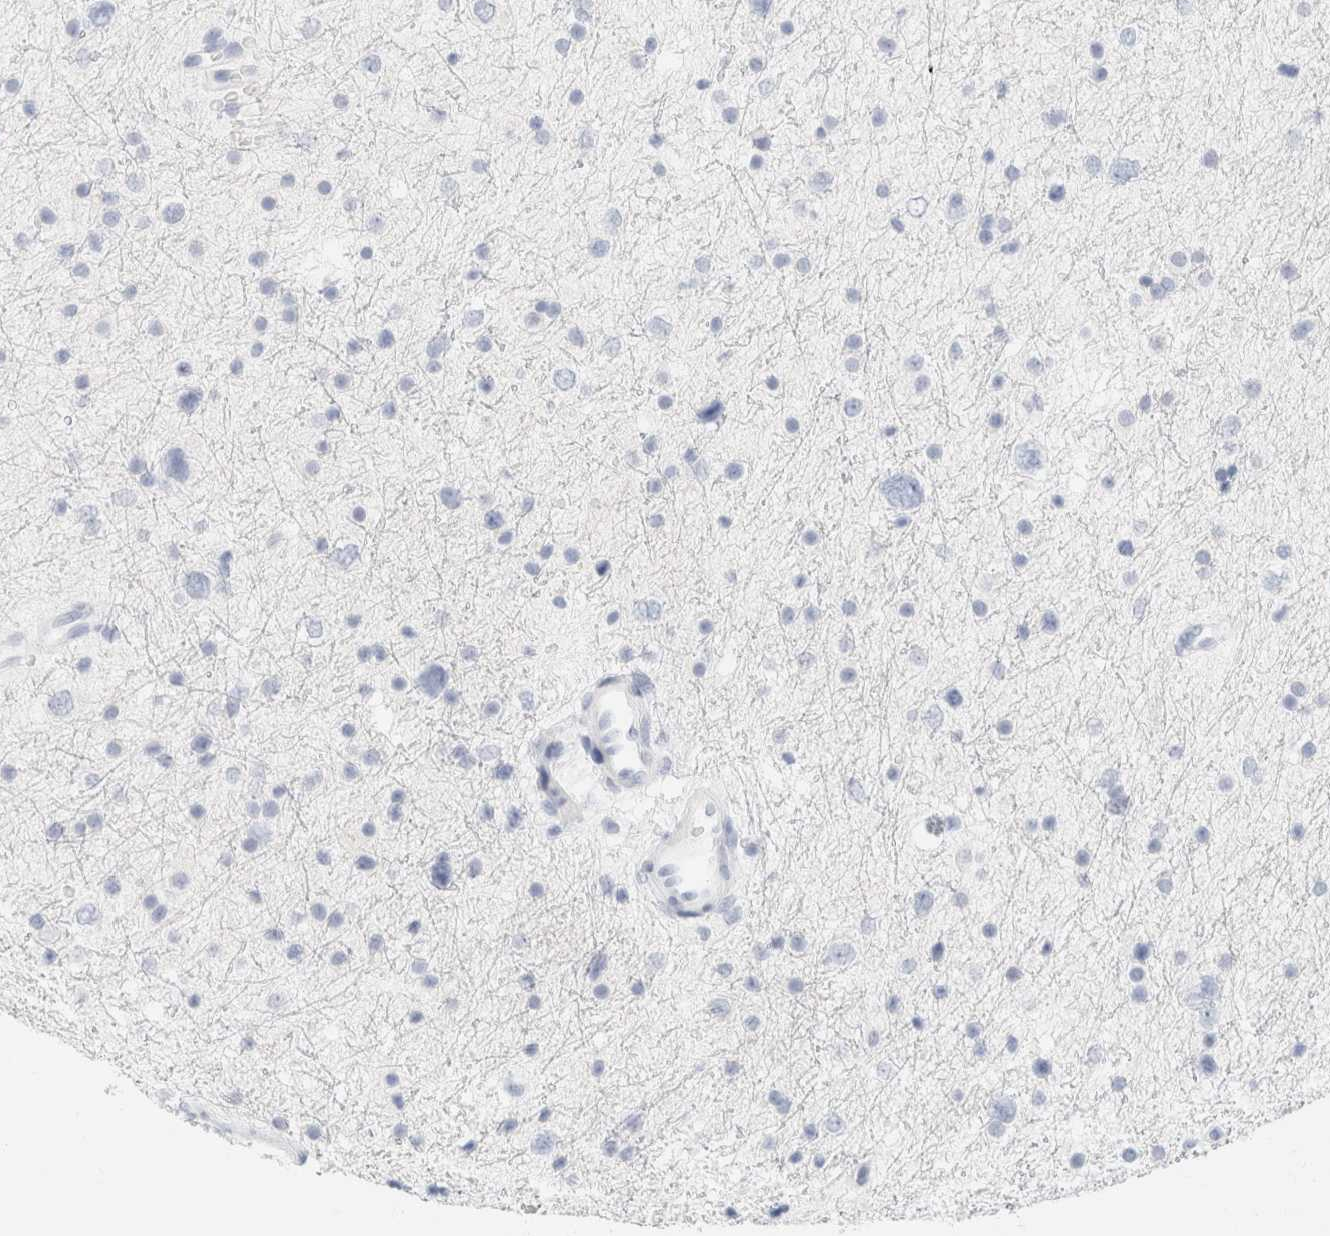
{"staining": {"intensity": "negative", "quantity": "none", "location": "none"}, "tissue": "glioma", "cell_type": "Tumor cells", "image_type": "cancer", "snomed": [{"axis": "morphology", "description": "Glioma, malignant, Low grade"}, {"axis": "topography", "description": "Brain"}], "caption": "A histopathology image of human glioma is negative for staining in tumor cells. (DAB IHC with hematoxylin counter stain).", "gene": "KRT20", "patient": {"sex": "female", "age": 37}}